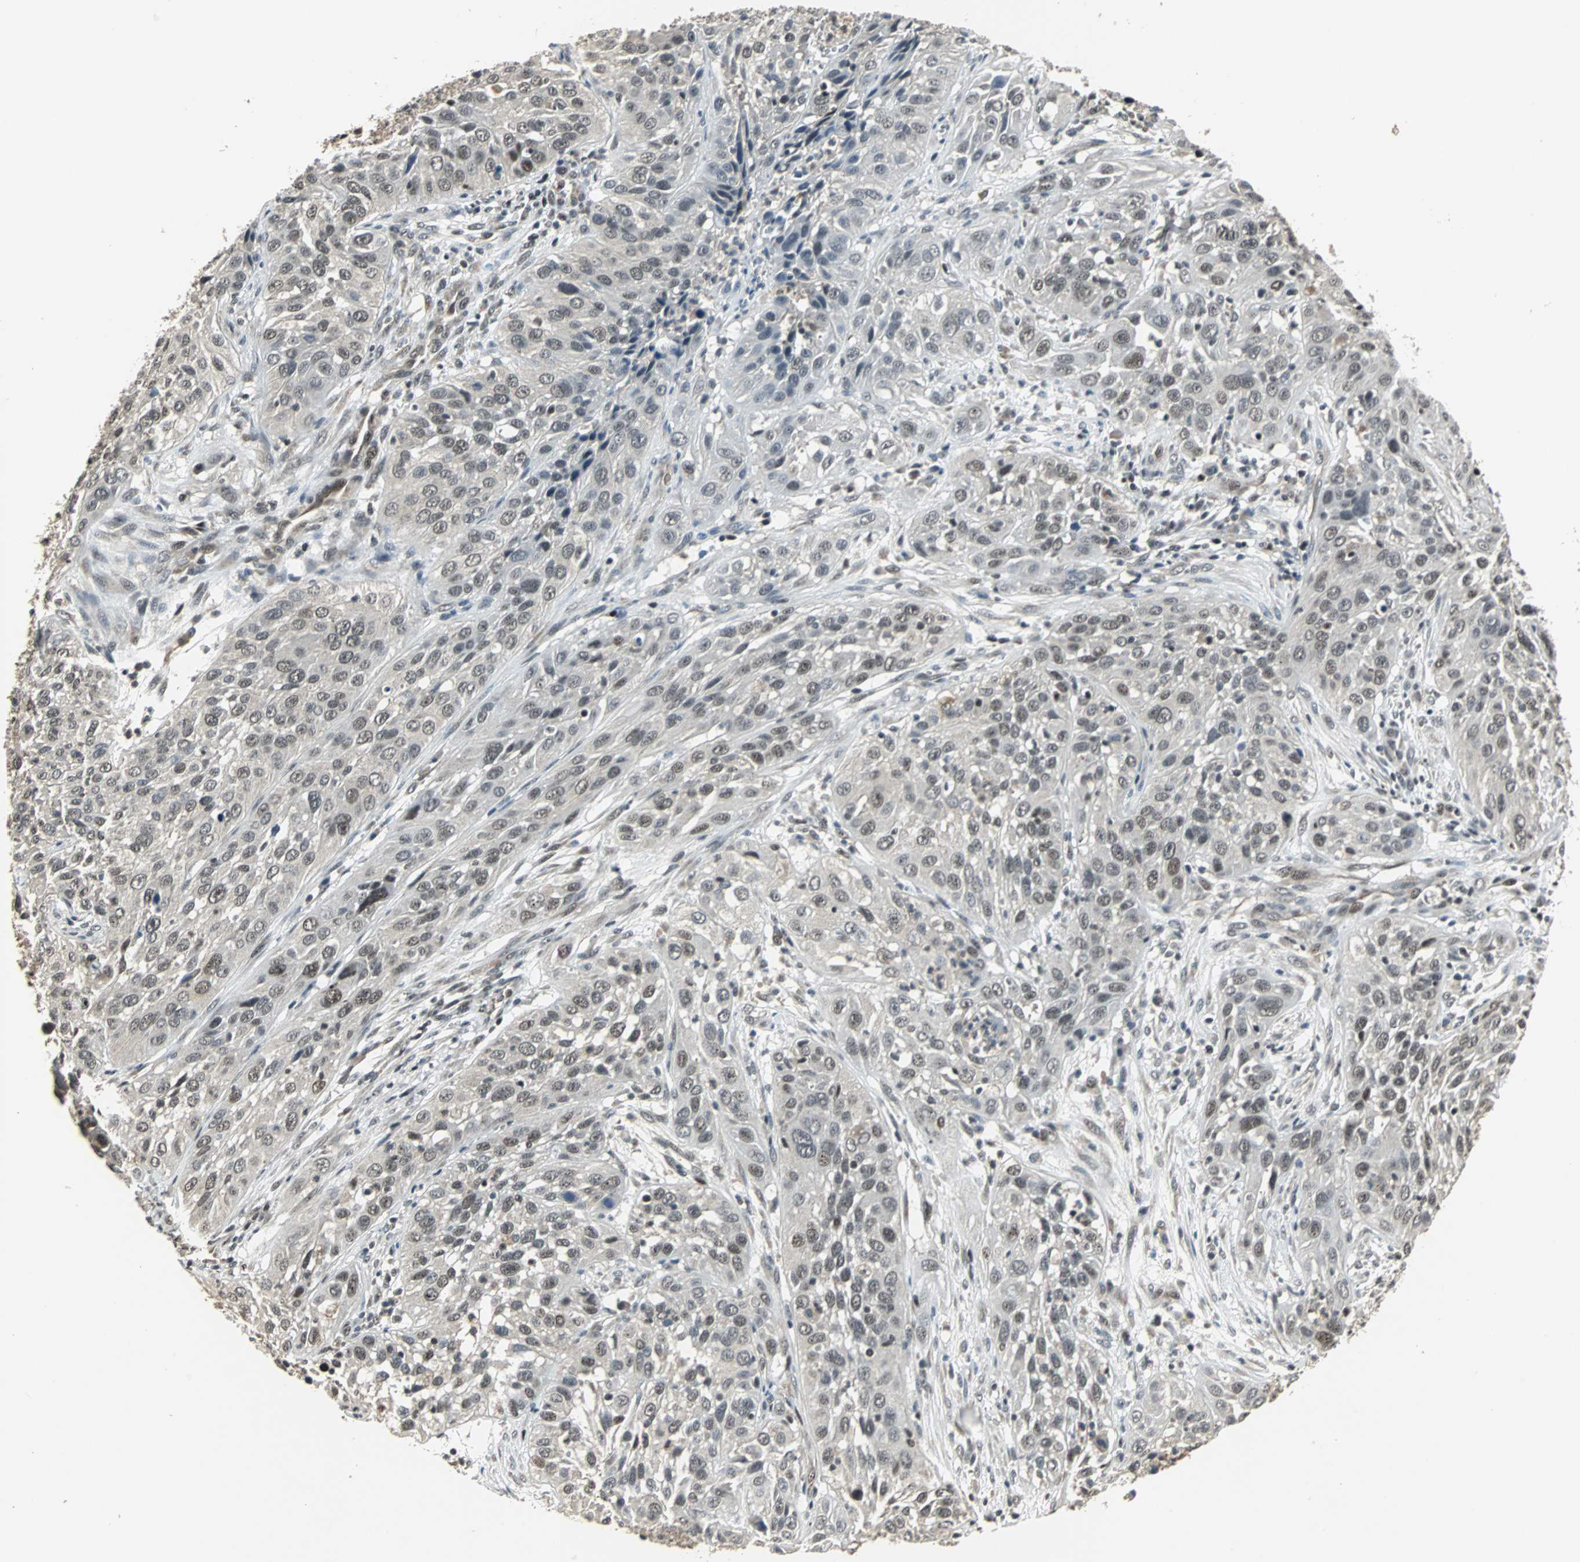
{"staining": {"intensity": "weak", "quantity": "25%-75%", "location": "nuclear"}, "tissue": "cervical cancer", "cell_type": "Tumor cells", "image_type": "cancer", "snomed": [{"axis": "morphology", "description": "Squamous cell carcinoma, NOS"}, {"axis": "topography", "description": "Cervix"}], "caption": "Cervical cancer (squamous cell carcinoma) stained with DAB (3,3'-diaminobenzidine) IHC shows low levels of weak nuclear staining in about 25%-75% of tumor cells. (Stains: DAB in brown, nuclei in blue, Microscopy: brightfield microscopy at high magnification).", "gene": "MED4", "patient": {"sex": "female", "age": 32}}